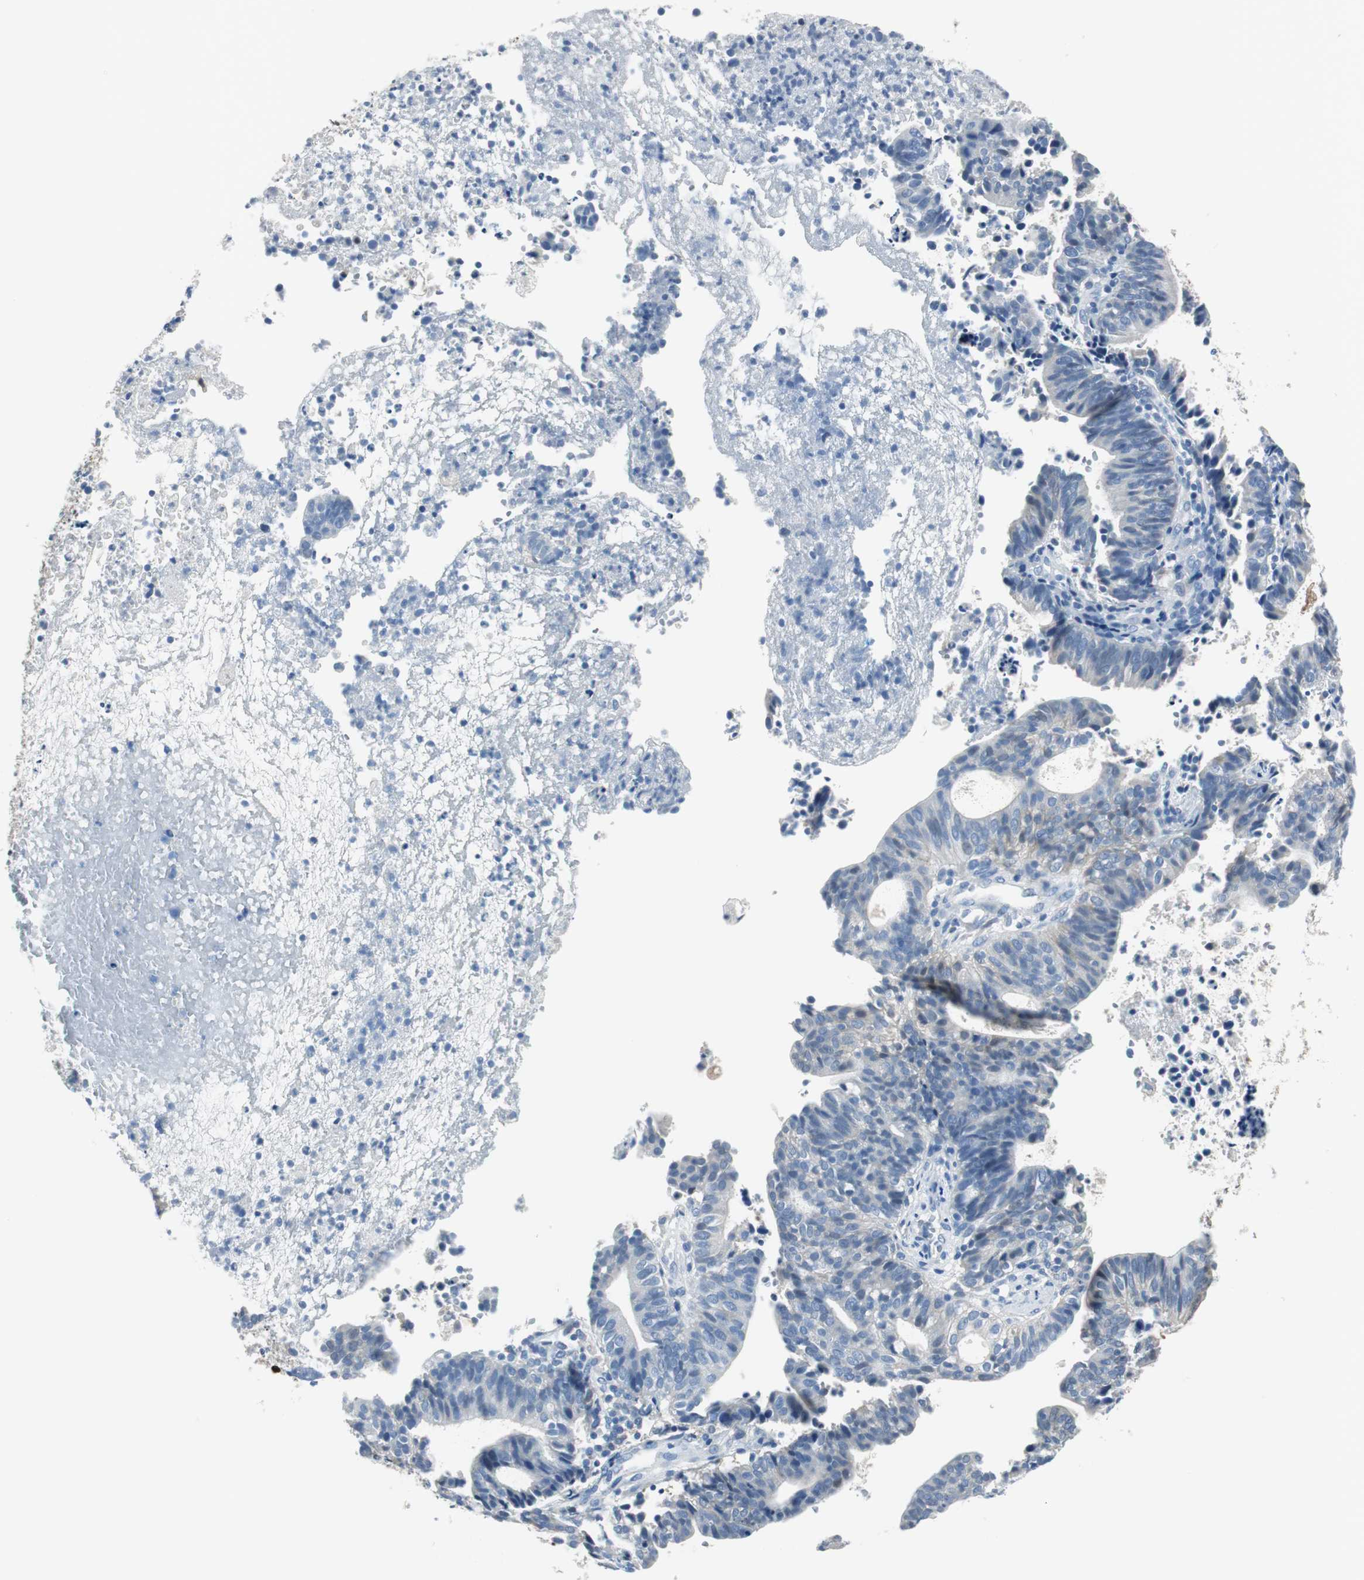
{"staining": {"intensity": "weak", "quantity": "25%-75%", "location": "cytoplasmic/membranous"}, "tissue": "endometrial cancer", "cell_type": "Tumor cells", "image_type": "cancer", "snomed": [{"axis": "morphology", "description": "Adenocarcinoma, NOS"}, {"axis": "topography", "description": "Uterus"}], "caption": "Endometrial cancer stained with DAB (3,3'-diaminobenzidine) IHC shows low levels of weak cytoplasmic/membranous staining in approximately 25%-75% of tumor cells. (Stains: DAB in brown, nuclei in blue, Microscopy: brightfield microscopy at high magnification).", "gene": "FBP1", "patient": {"sex": "female", "age": 83}}